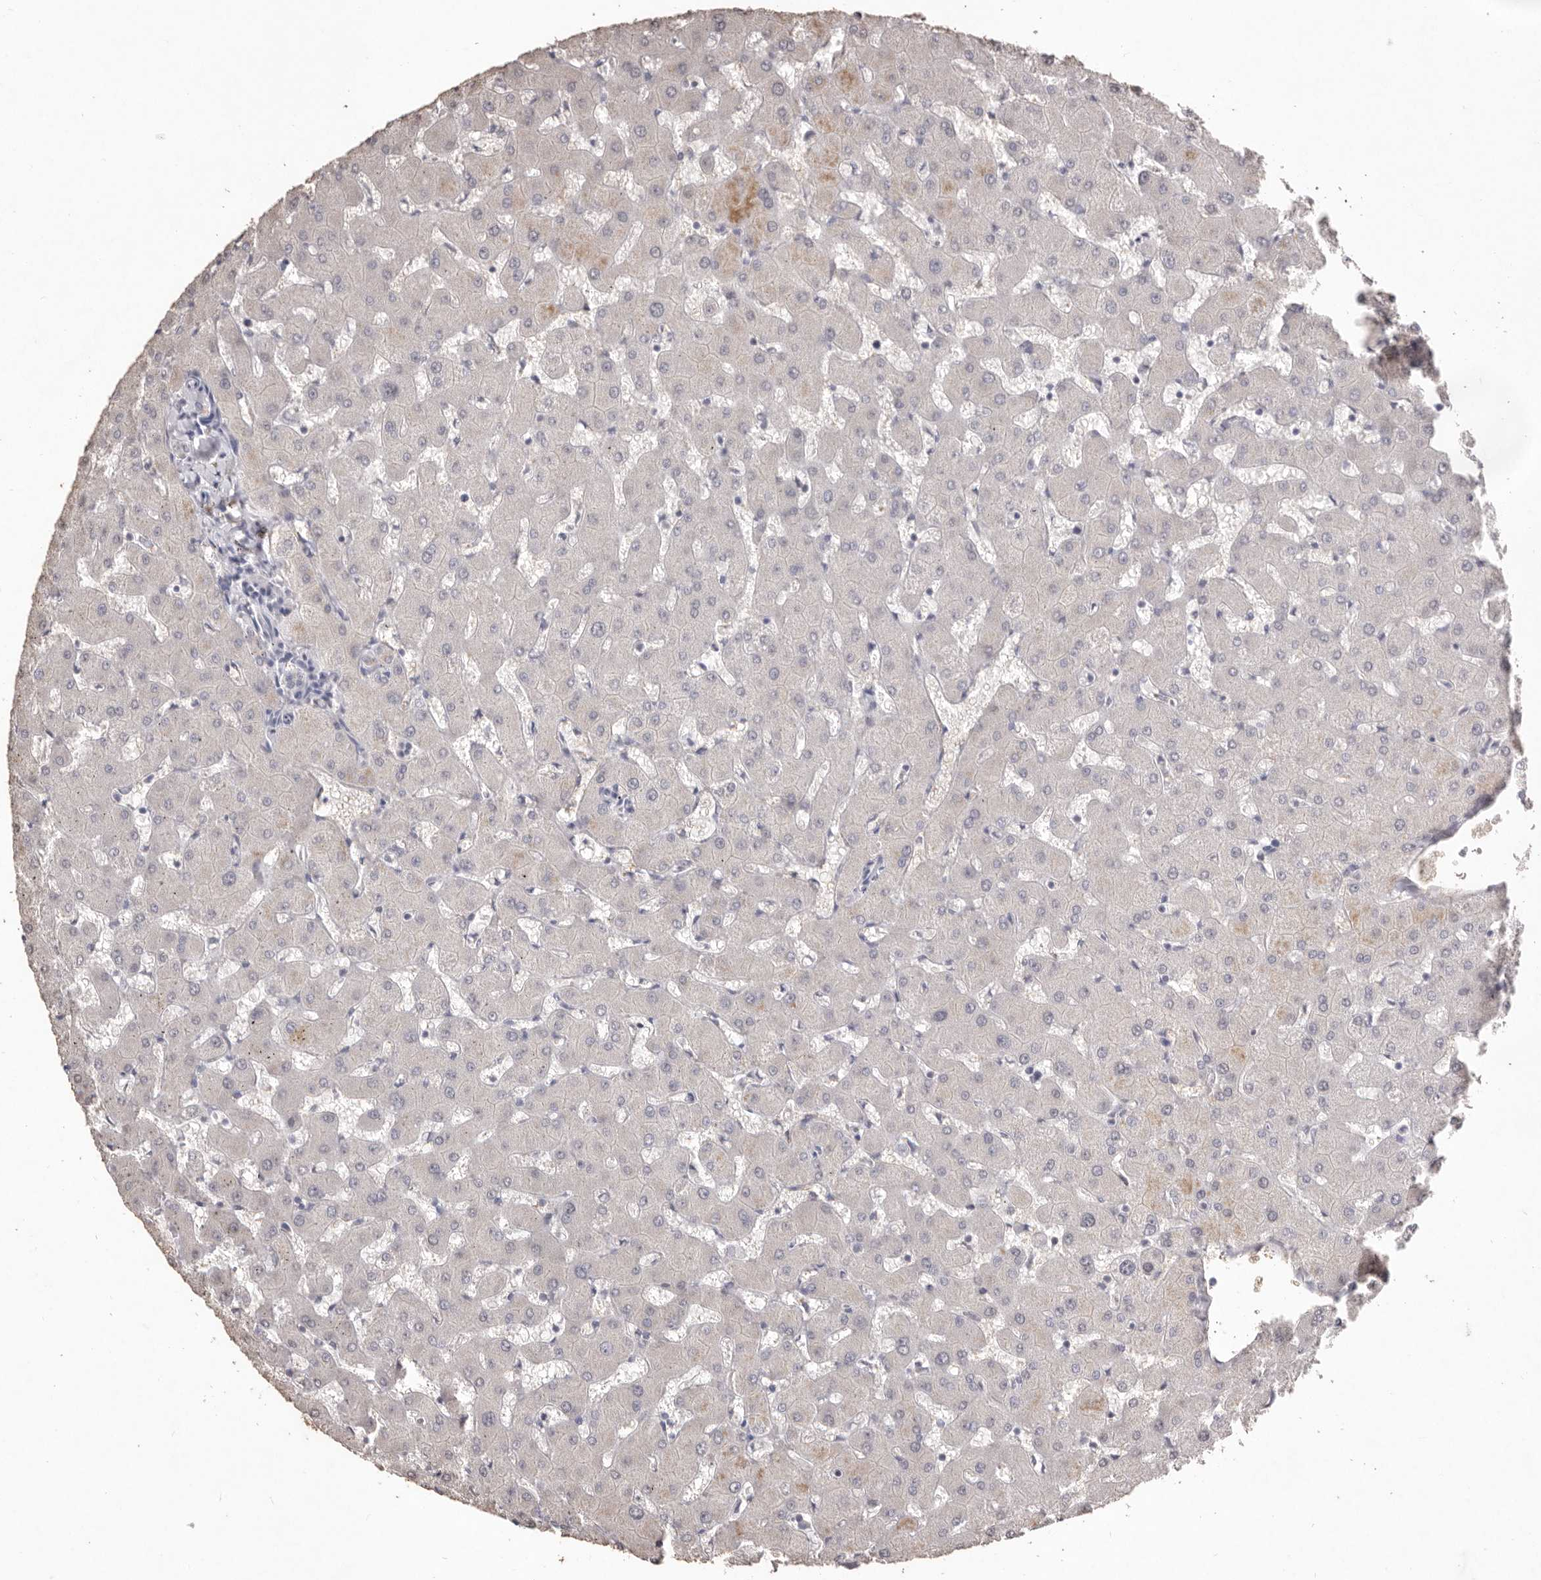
{"staining": {"intensity": "weak", "quantity": "25%-75%", "location": "cytoplasmic/membranous"}, "tissue": "liver", "cell_type": "Cholangiocytes", "image_type": "normal", "snomed": [{"axis": "morphology", "description": "Normal tissue, NOS"}, {"axis": "topography", "description": "Liver"}], "caption": "Immunohistochemical staining of unremarkable human liver displays weak cytoplasmic/membranous protein expression in about 25%-75% of cholangiocytes.", "gene": "ZYG11B", "patient": {"sex": "female", "age": 63}}